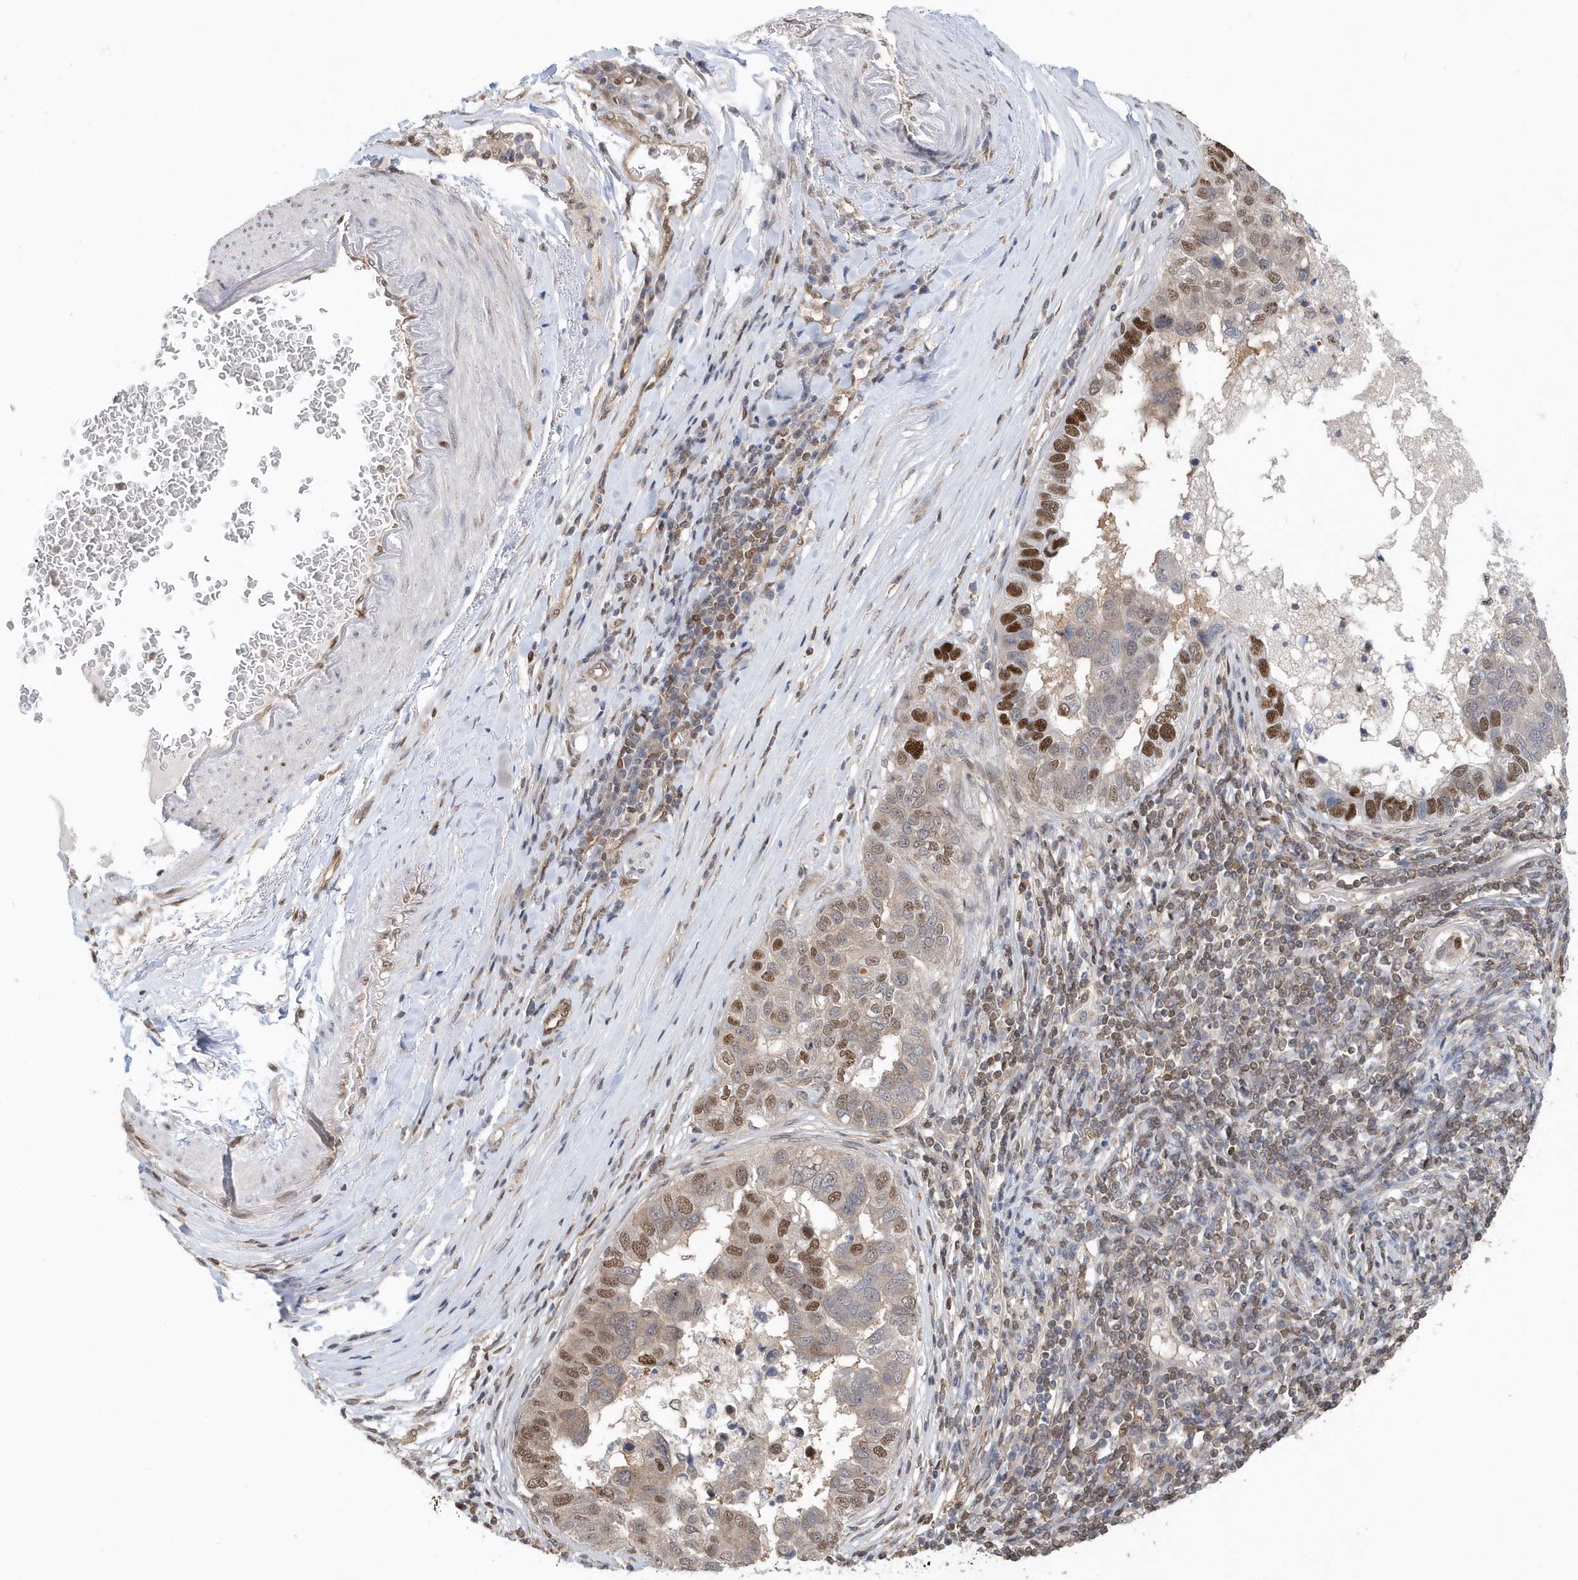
{"staining": {"intensity": "strong", "quantity": "25%-75%", "location": "nuclear"}, "tissue": "pancreatic cancer", "cell_type": "Tumor cells", "image_type": "cancer", "snomed": [{"axis": "morphology", "description": "Adenocarcinoma, NOS"}, {"axis": "topography", "description": "Pancreas"}], "caption": "This histopathology image shows IHC staining of human pancreatic cancer (adenocarcinoma), with high strong nuclear staining in approximately 25%-75% of tumor cells.", "gene": "SUMO2", "patient": {"sex": "female", "age": 61}}